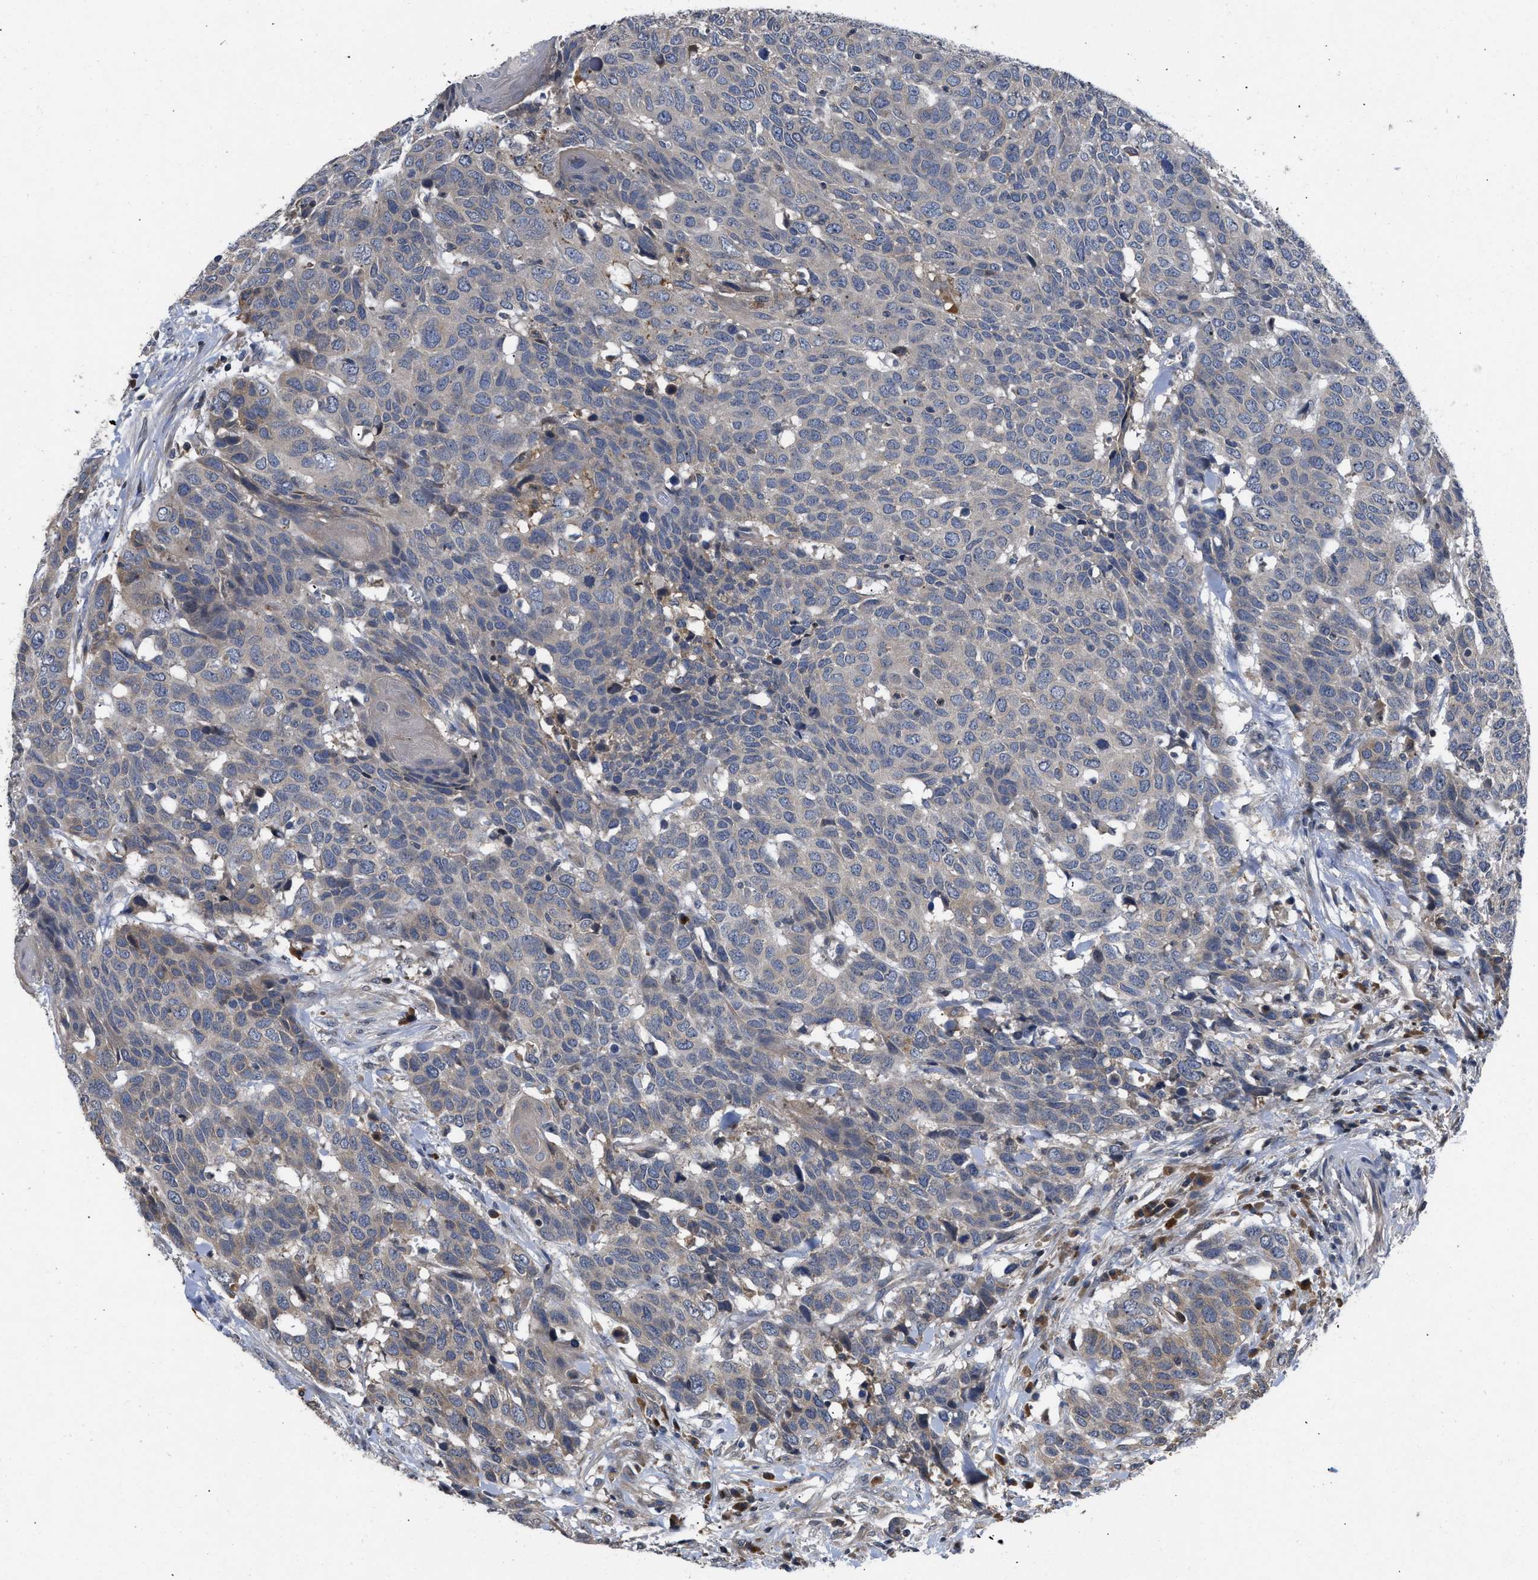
{"staining": {"intensity": "weak", "quantity": "<25%", "location": "cytoplasmic/membranous"}, "tissue": "head and neck cancer", "cell_type": "Tumor cells", "image_type": "cancer", "snomed": [{"axis": "morphology", "description": "Squamous cell carcinoma, NOS"}, {"axis": "topography", "description": "Head-Neck"}], "caption": "IHC histopathology image of neoplastic tissue: head and neck cancer stained with DAB demonstrates no significant protein staining in tumor cells. (Immunohistochemistry, brightfield microscopy, high magnification).", "gene": "VPS4A", "patient": {"sex": "male", "age": 66}}